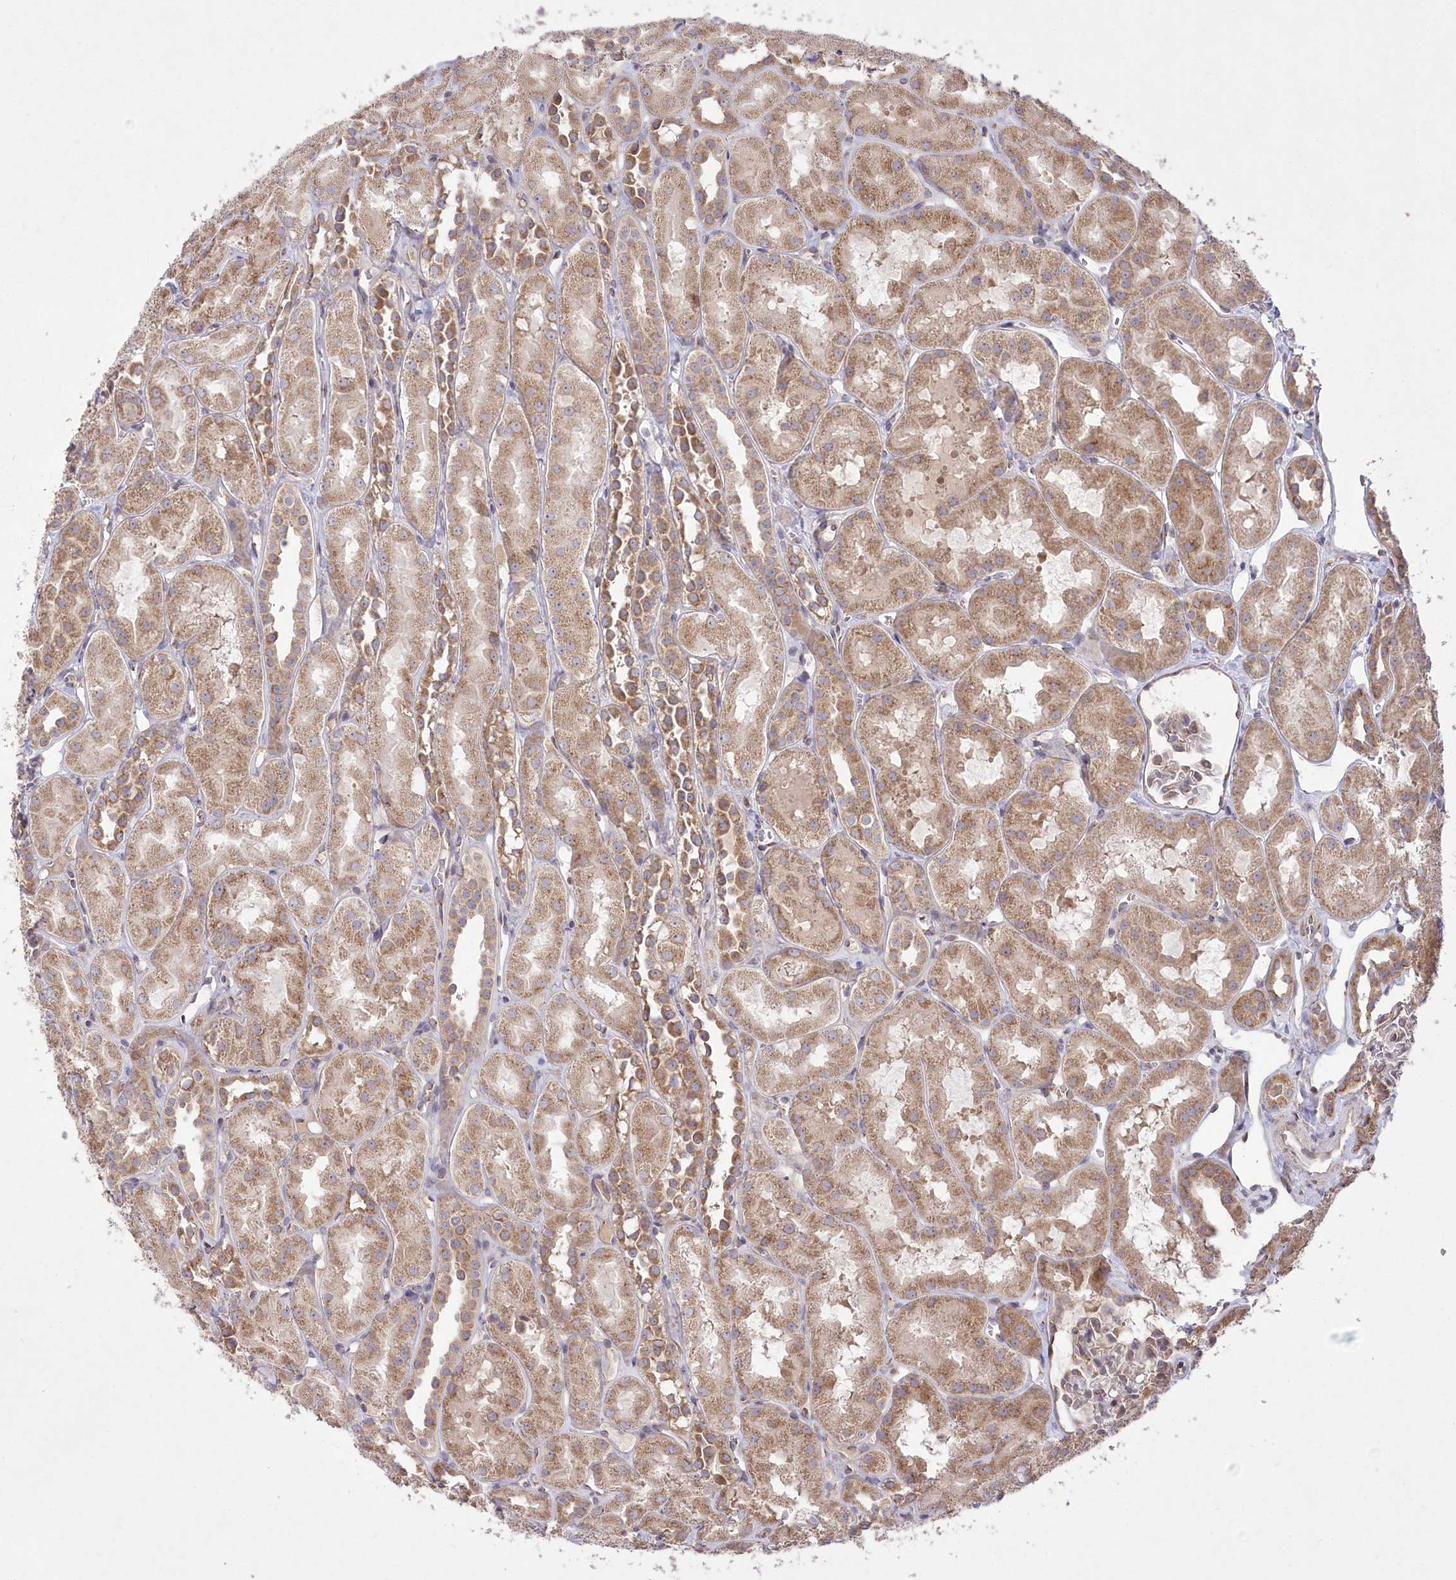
{"staining": {"intensity": "moderate", "quantity": "<25%", "location": "cytoplasmic/membranous"}, "tissue": "kidney", "cell_type": "Cells in glomeruli", "image_type": "normal", "snomed": [{"axis": "morphology", "description": "Normal tissue, NOS"}, {"axis": "topography", "description": "Kidney"}, {"axis": "topography", "description": "Urinary bladder"}], "caption": "A micrograph of kidney stained for a protein exhibits moderate cytoplasmic/membranous brown staining in cells in glomeruli. (Brightfield microscopy of DAB IHC at high magnification).", "gene": "STT3B", "patient": {"sex": "male", "age": 16}}